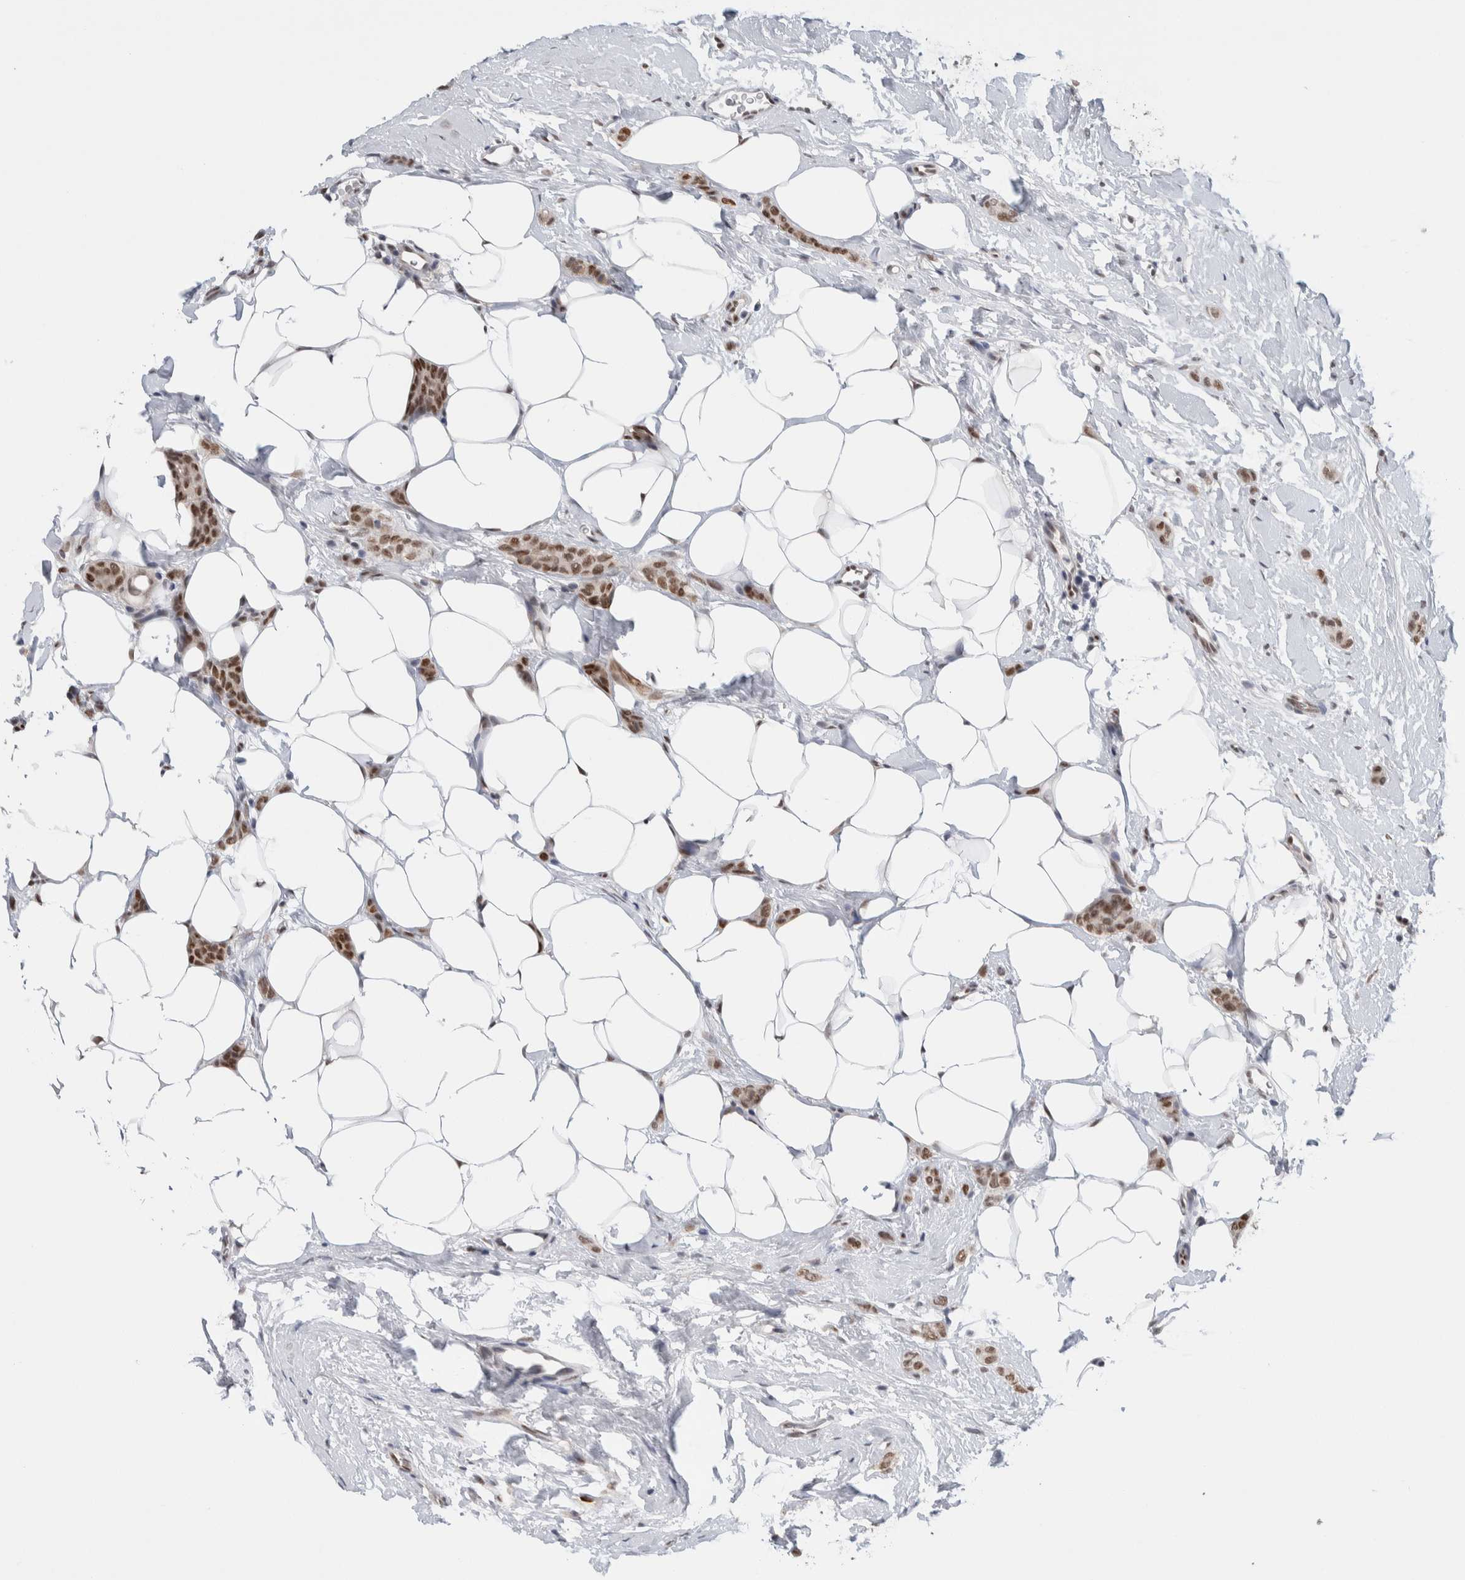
{"staining": {"intensity": "moderate", "quantity": ">75%", "location": "nuclear"}, "tissue": "breast cancer", "cell_type": "Tumor cells", "image_type": "cancer", "snomed": [{"axis": "morphology", "description": "Lobular carcinoma"}, {"axis": "topography", "description": "Skin"}, {"axis": "topography", "description": "Breast"}], "caption": "Breast lobular carcinoma tissue exhibits moderate nuclear positivity in approximately >75% of tumor cells, visualized by immunohistochemistry.", "gene": "PRMT1", "patient": {"sex": "female", "age": 46}}